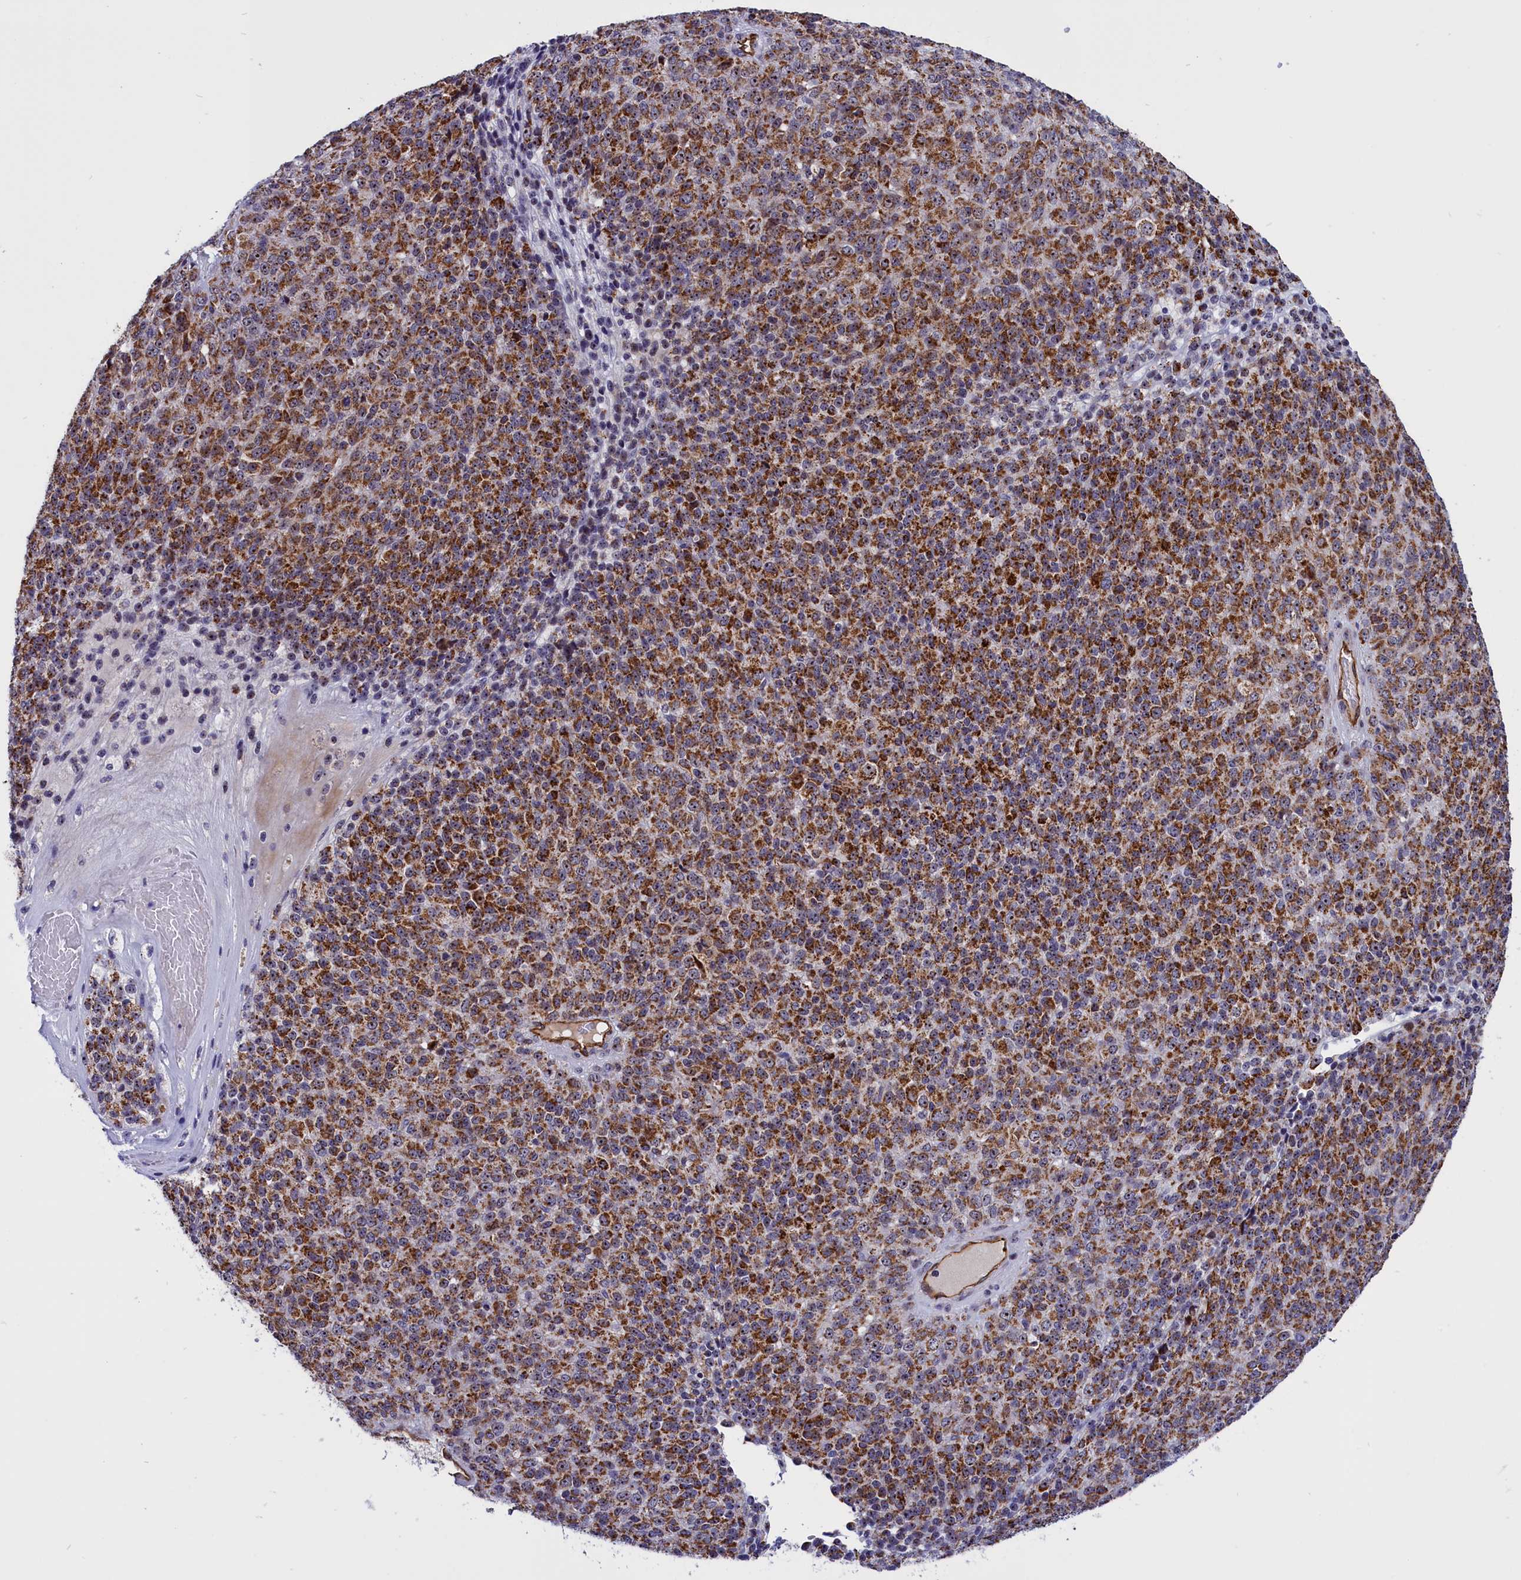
{"staining": {"intensity": "strong", "quantity": ">75%", "location": "cytoplasmic/membranous"}, "tissue": "melanoma", "cell_type": "Tumor cells", "image_type": "cancer", "snomed": [{"axis": "morphology", "description": "Malignant melanoma, Metastatic site"}, {"axis": "topography", "description": "Brain"}], "caption": "DAB (3,3'-diaminobenzidine) immunohistochemical staining of human melanoma shows strong cytoplasmic/membranous protein staining in about >75% of tumor cells.", "gene": "MPND", "patient": {"sex": "female", "age": 56}}